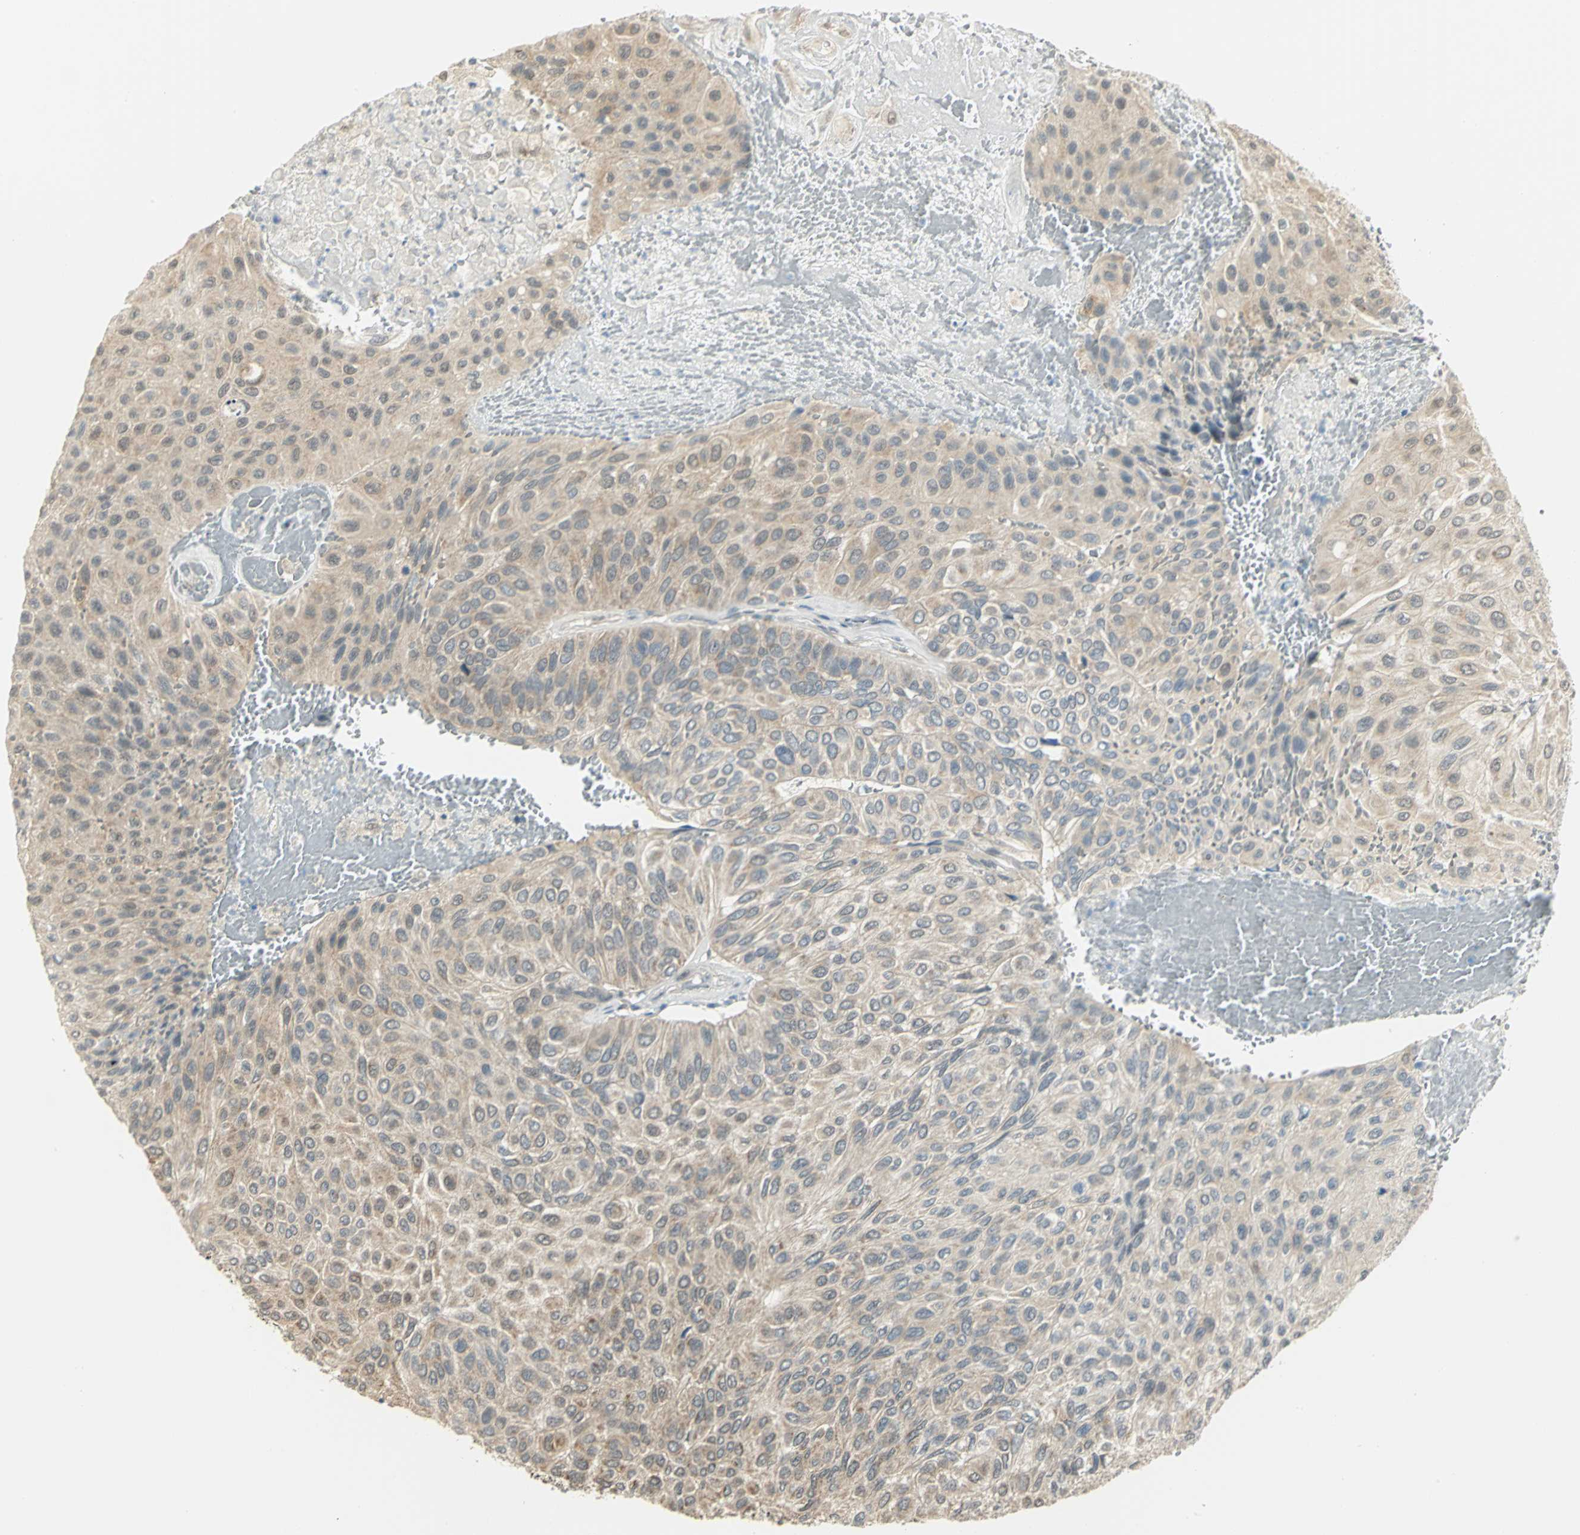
{"staining": {"intensity": "weak", "quantity": ">75%", "location": "cytoplasmic/membranous"}, "tissue": "urothelial cancer", "cell_type": "Tumor cells", "image_type": "cancer", "snomed": [{"axis": "morphology", "description": "Urothelial carcinoma, High grade"}, {"axis": "topography", "description": "Urinary bladder"}], "caption": "Tumor cells demonstrate low levels of weak cytoplasmic/membranous expression in about >75% of cells in urothelial cancer.", "gene": "PSMC4", "patient": {"sex": "male", "age": 66}}